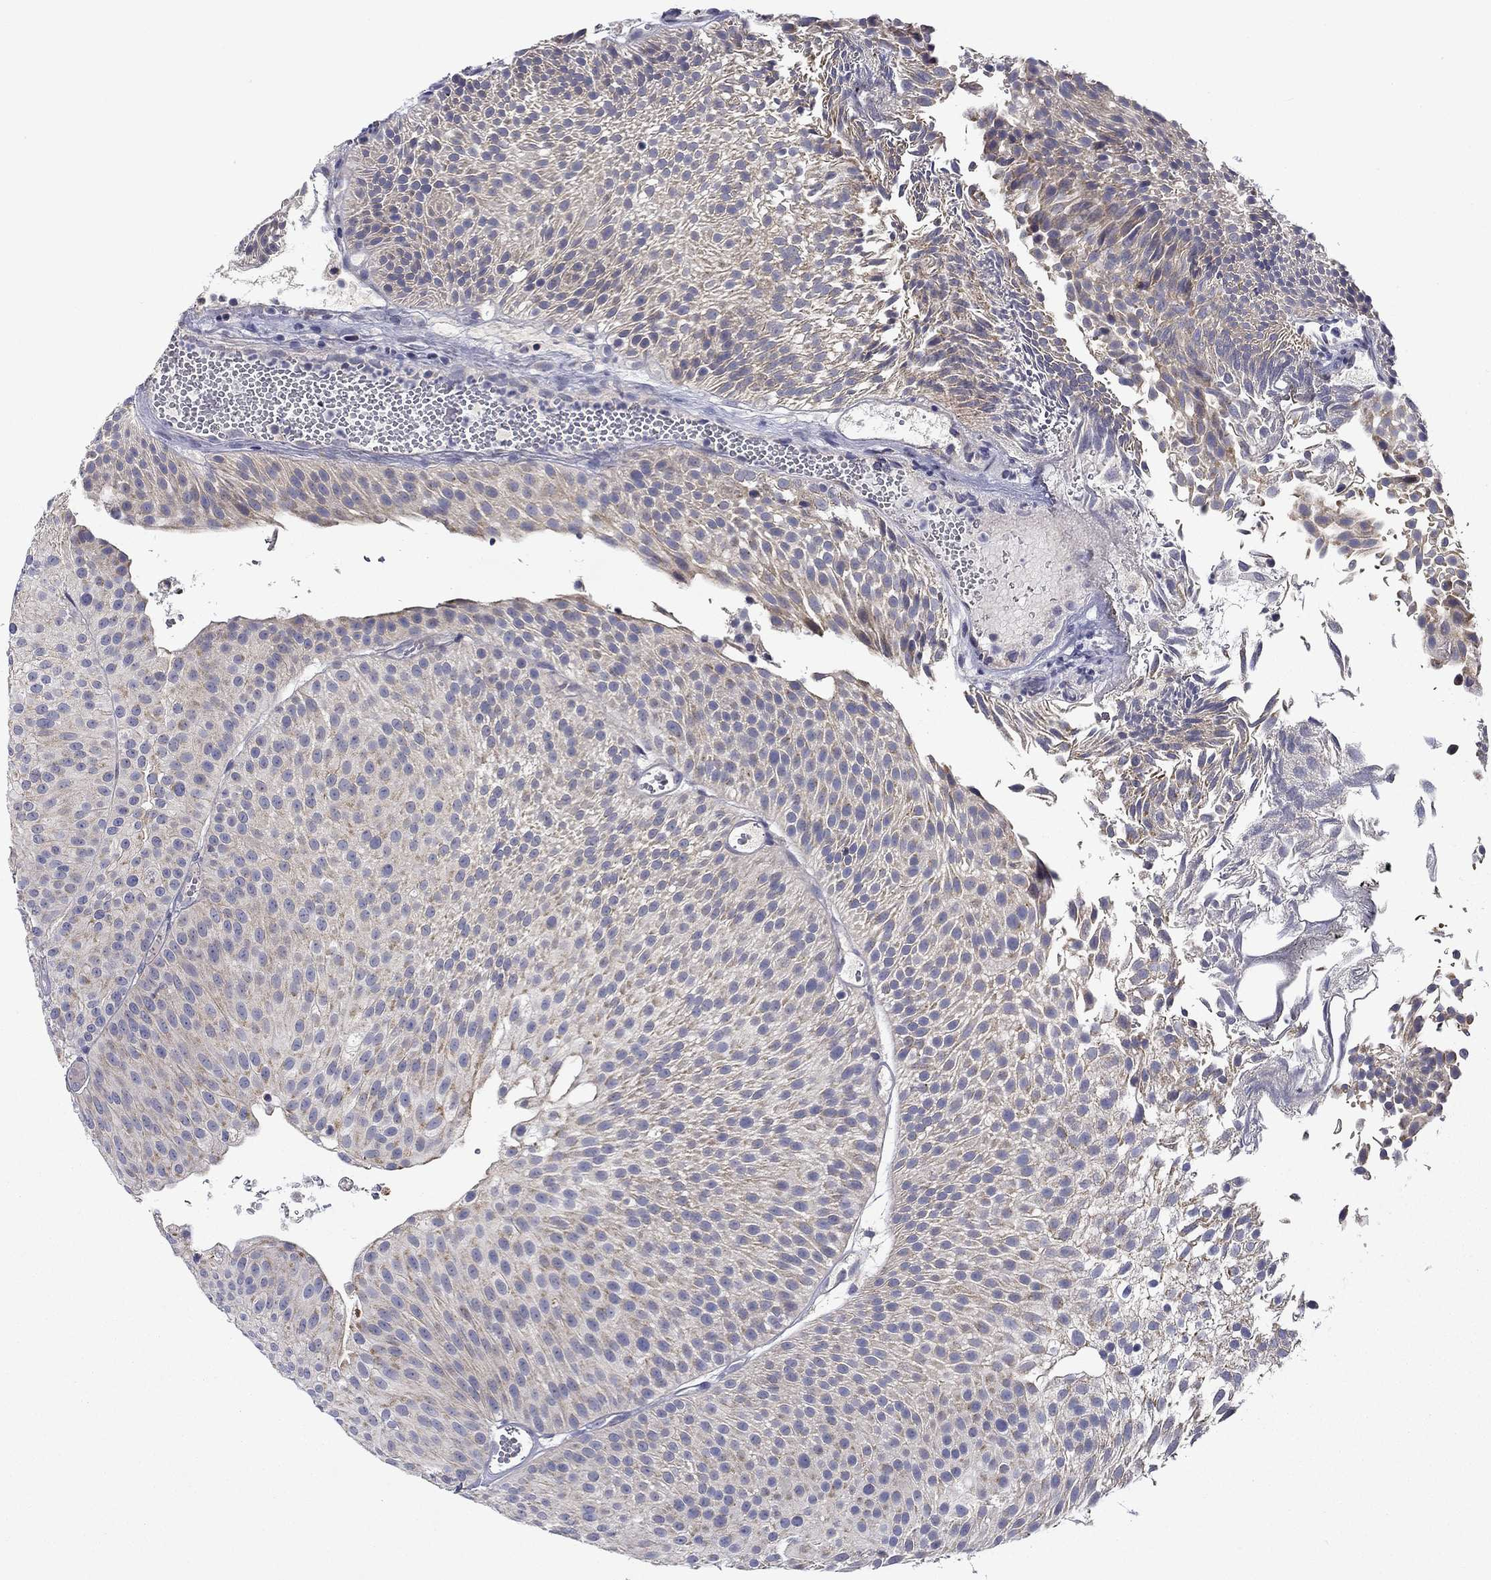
{"staining": {"intensity": "negative", "quantity": "none", "location": "none"}, "tissue": "urothelial cancer", "cell_type": "Tumor cells", "image_type": "cancer", "snomed": [{"axis": "morphology", "description": "Urothelial carcinoma, Low grade"}, {"axis": "topography", "description": "Urinary bladder"}], "caption": "Tumor cells are negative for protein expression in human urothelial cancer.", "gene": "SPATA7", "patient": {"sex": "male", "age": 65}}